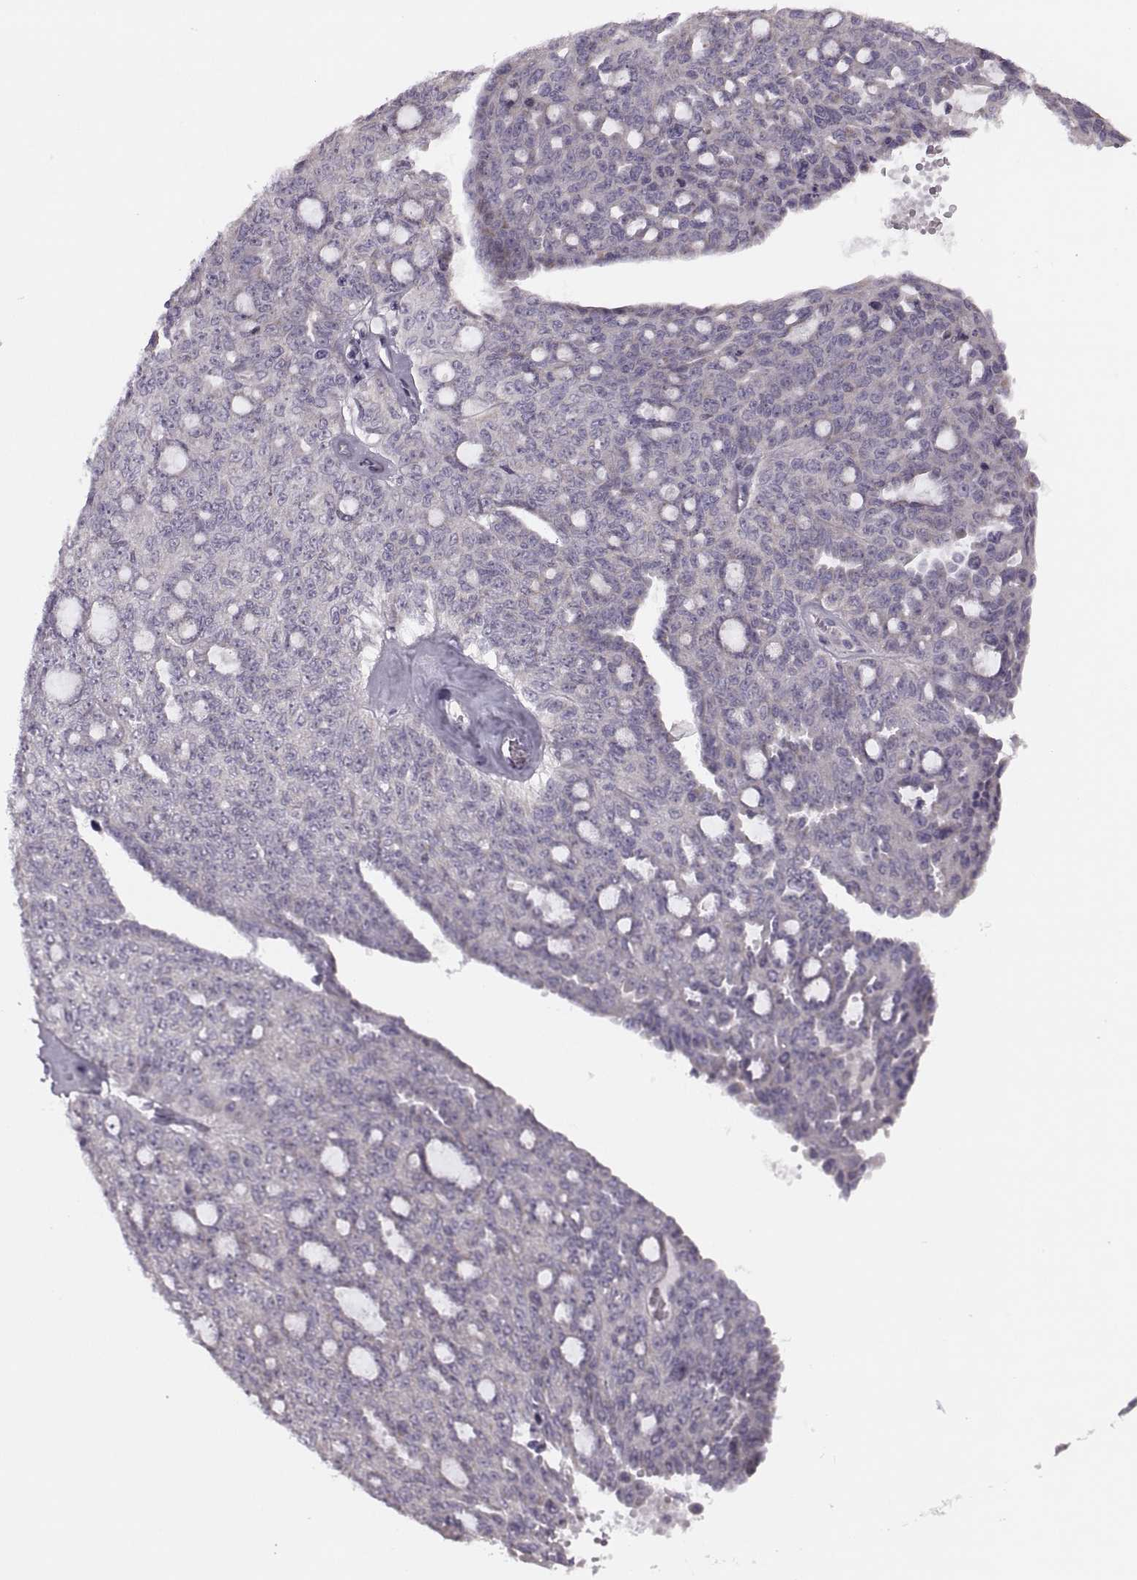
{"staining": {"intensity": "negative", "quantity": "none", "location": "none"}, "tissue": "ovarian cancer", "cell_type": "Tumor cells", "image_type": "cancer", "snomed": [{"axis": "morphology", "description": "Cystadenocarcinoma, serous, NOS"}, {"axis": "topography", "description": "Ovary"}], "caption": "Ovarian serous cystadenocarcinoma was stained to show a protein in brown. There is no significant staining in tumor cells. Nuclei are stained in blue.", "gene": "RIPK4", "patient": {"sex": "female", "age": 71}}